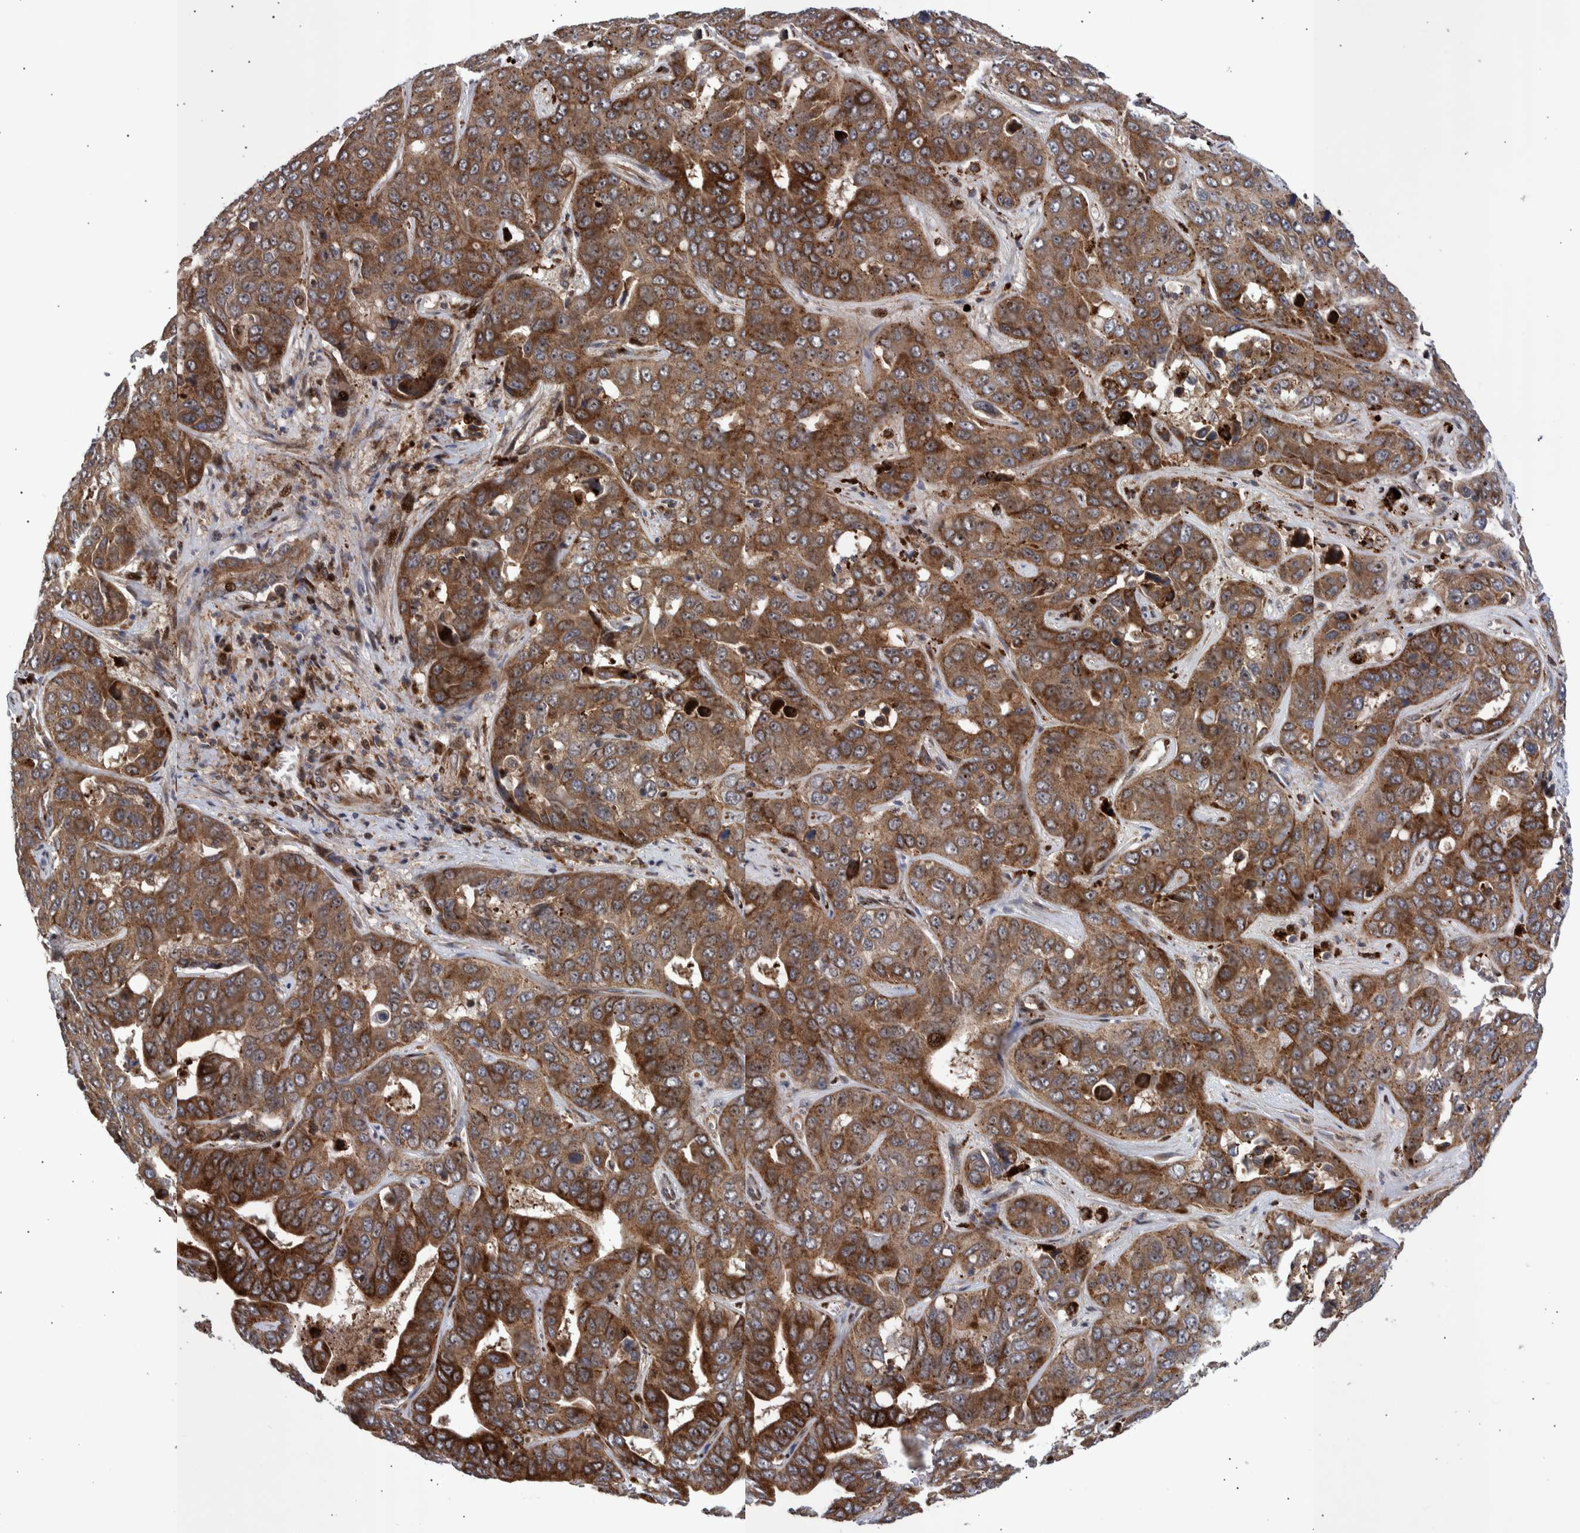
{"staining": {"intensity": "moderate", "quantity": ">75%", "location": "cytoplasmic/membranous"}, "tissue": "liver cancer", "cell_type": "Tumor cells", "image_type": "cancer", "snomed": [{"axis": "morphology", "description": "Cholangiocarcinoma"}, {"axis": "topography", "description": "Liver"}], "caption": "Approximately >75% of tumor cells in liver cholangiocarcinoma display moderate cytoplasmic/membranous protein positivity as visualized by brown immunohistochemical staining.", "gene": "SHISA6", "patient": {"sex": "female", "age": 52}}